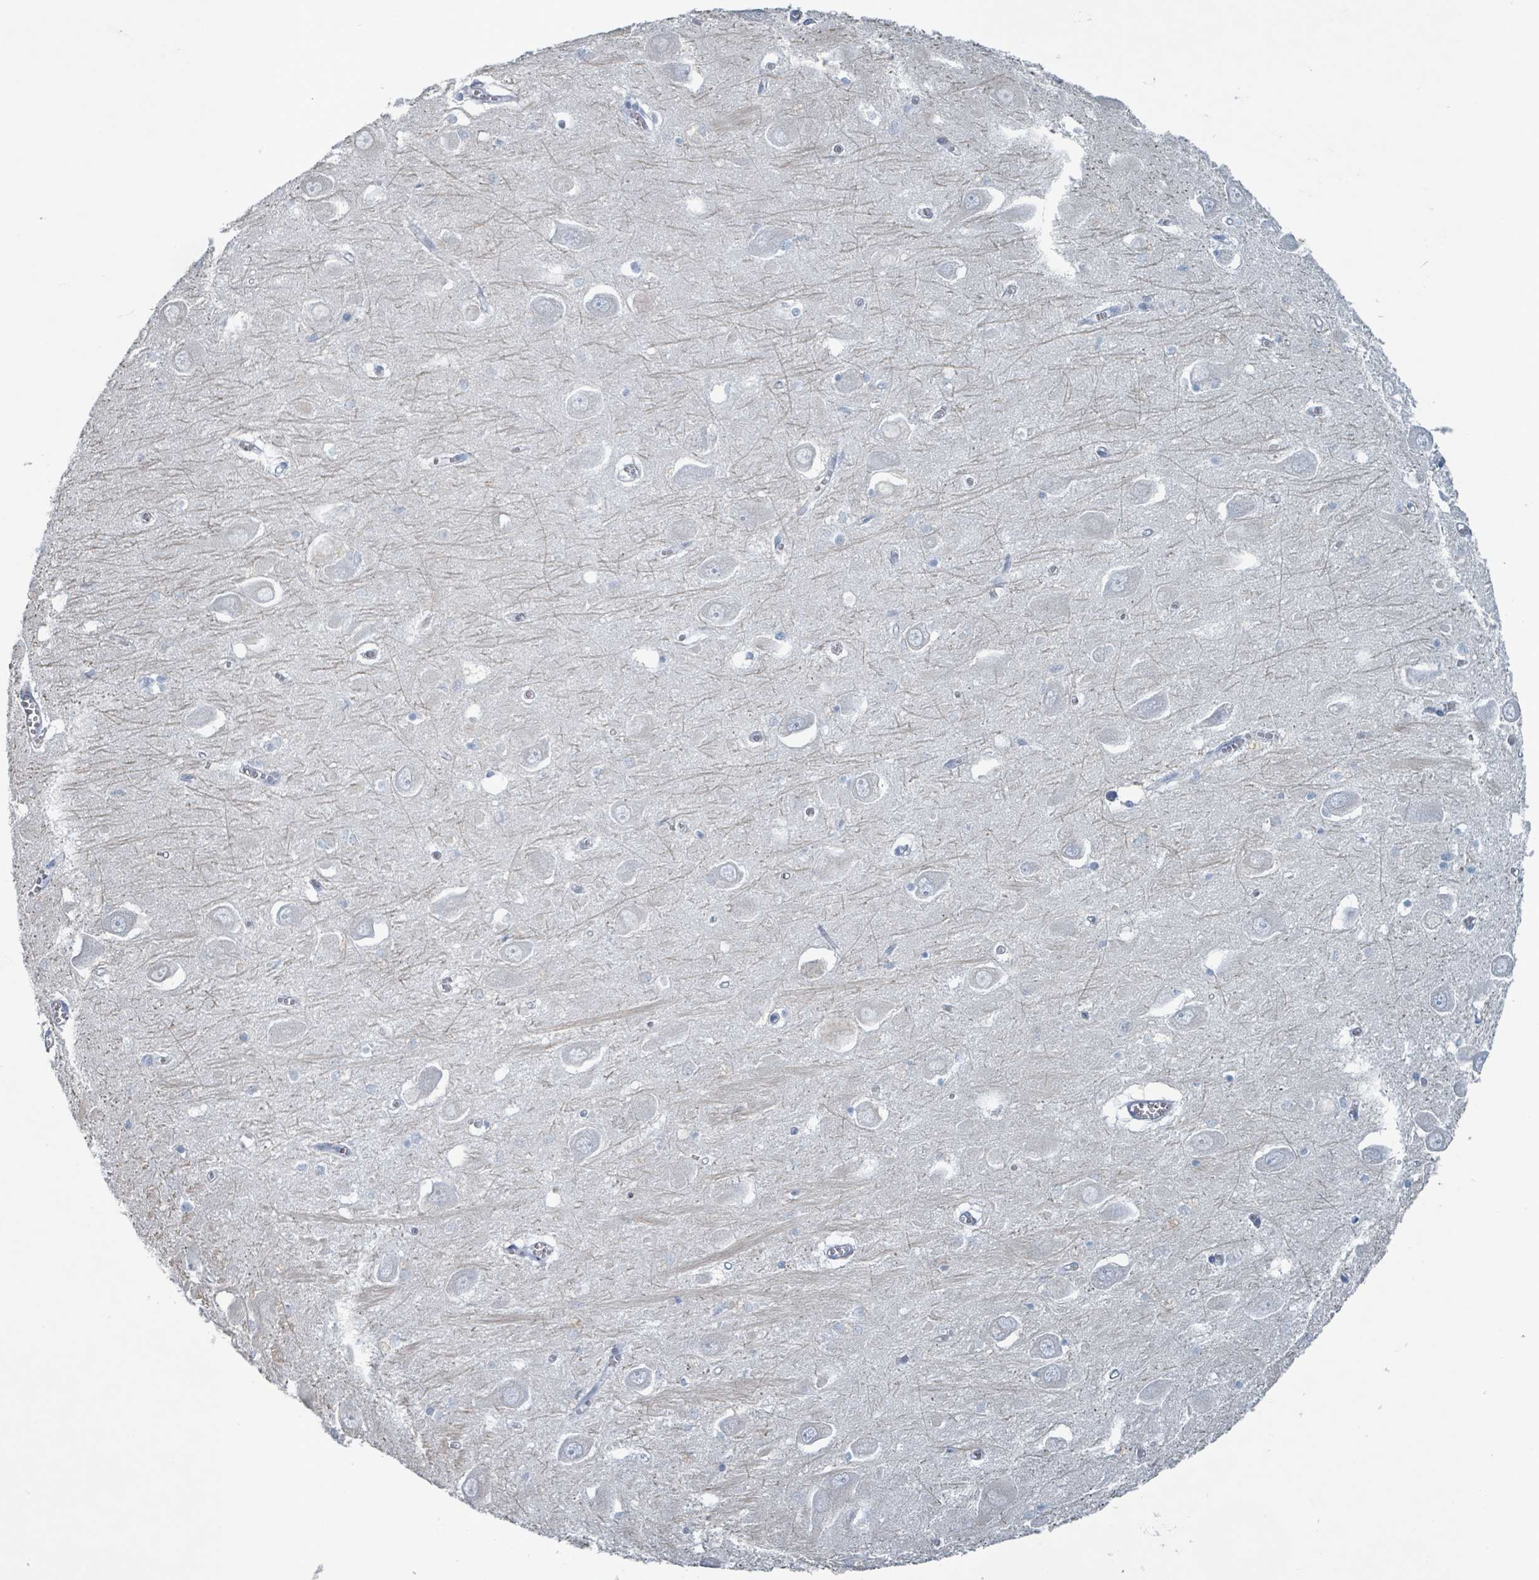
{"staining": {"intensity": "moderate", "quantity": "<25%", "location": "cytoplasmic/membranous"}, "tissue": "hippocampus", "cell_type": "Glial cells", "image_type": "normal", "snomed": [{"axis": "morphology", "description": "Normal tissue, NOS"}, {"axis": "topography", "description": "Hippocampus"}], "caption": "About <25% of glial cells in normal hippocampus exhibit moderate cytoplasmic/membranous protein staining as visualized by brown immunohistochemical staining.", "gene": "HEATR5A", "patient": {"sex": "male", "age": 70}}